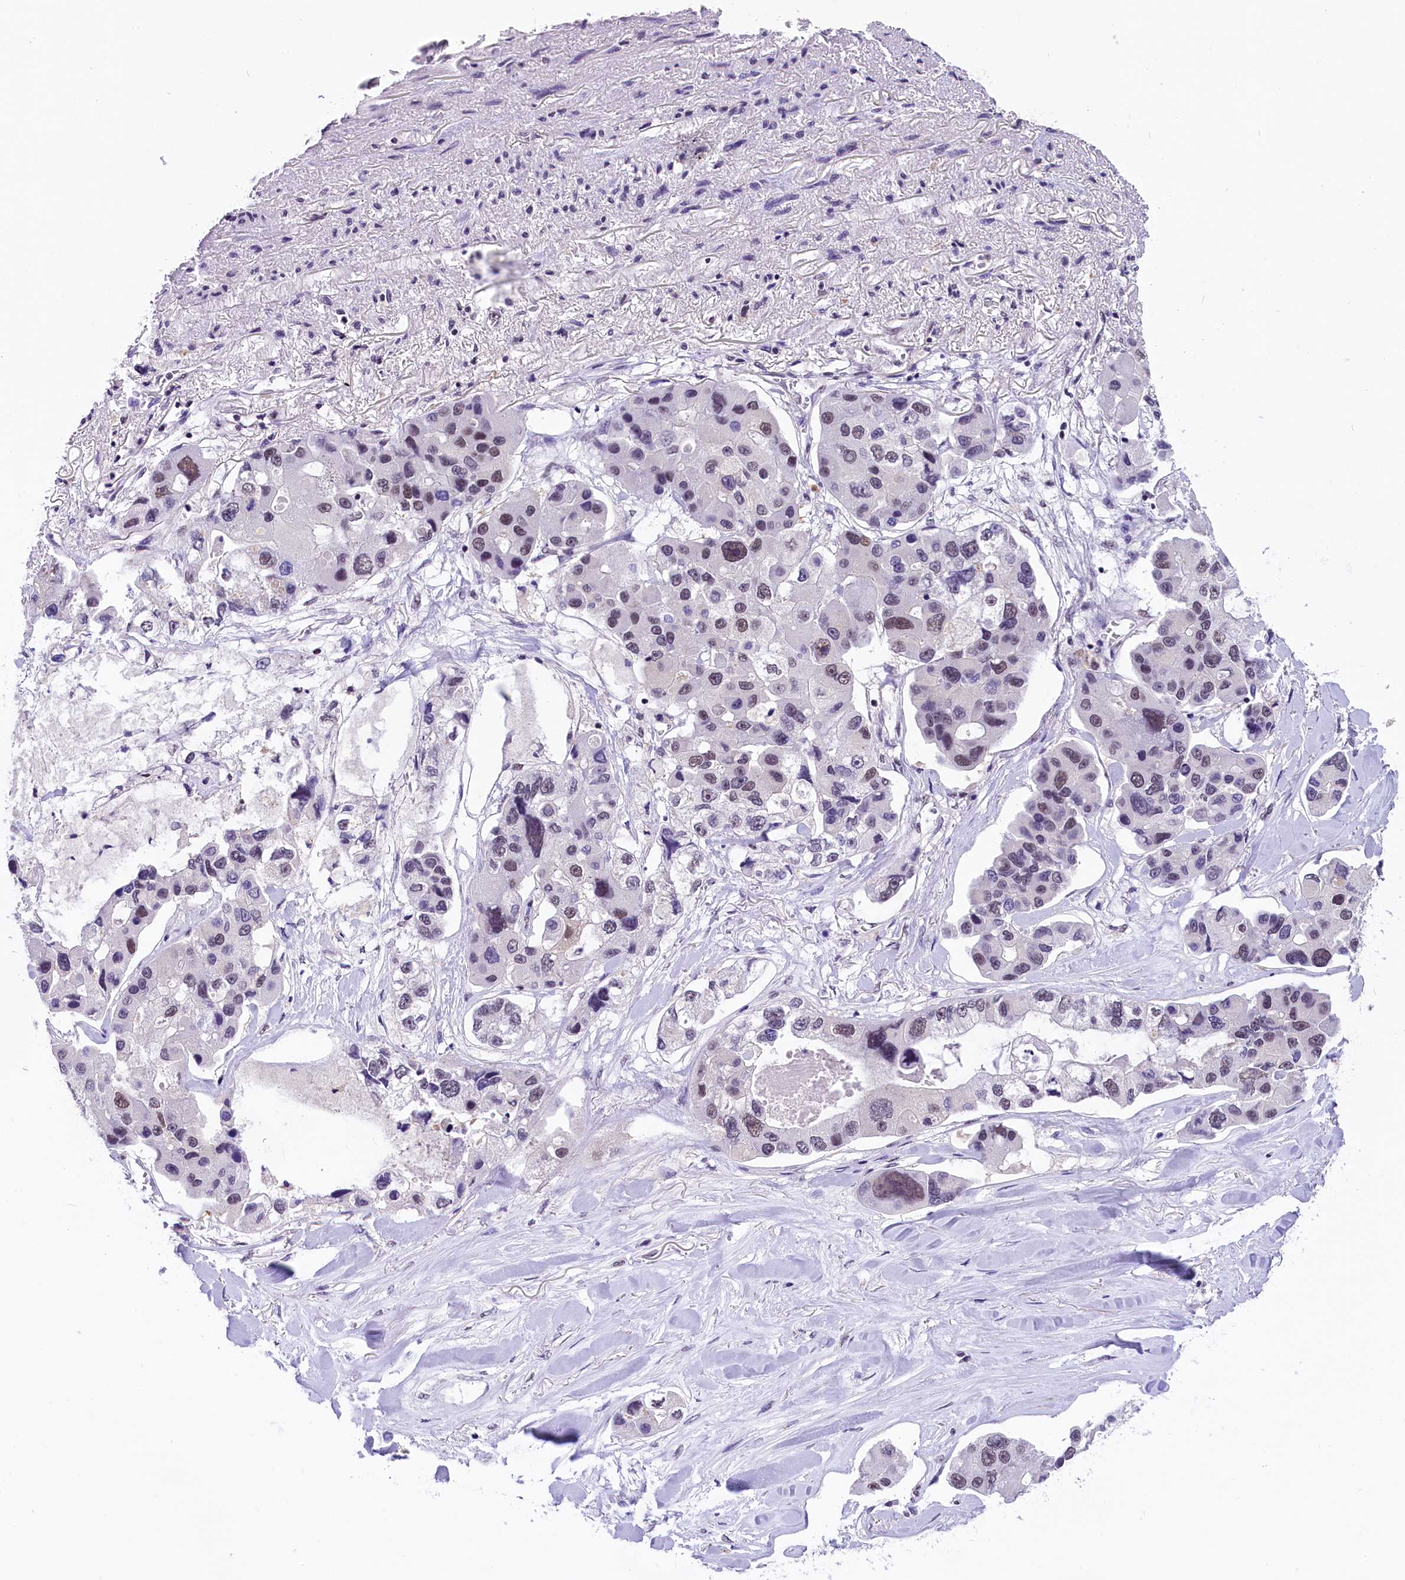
{"staining": {"intensity": "moderate", "quantity": "<25%", "location": "nuclear"}, "tissue": "lung cancer", "cell_type": "Tumor cells", "image_type": "cancer", "snomed": [{"axis": "morphology", "description": "Adenocarcinoma, NOS"}, {"axis": "topography", "description": "Lung"}], "caption": "IHC of human adenocarcinoma (lung) demonstrates low levels of moderate nuclear expression in approximately <25% of tumor cells.", "gene": "ZC3H4", "patient": {"sex": "female", "age": 54}}